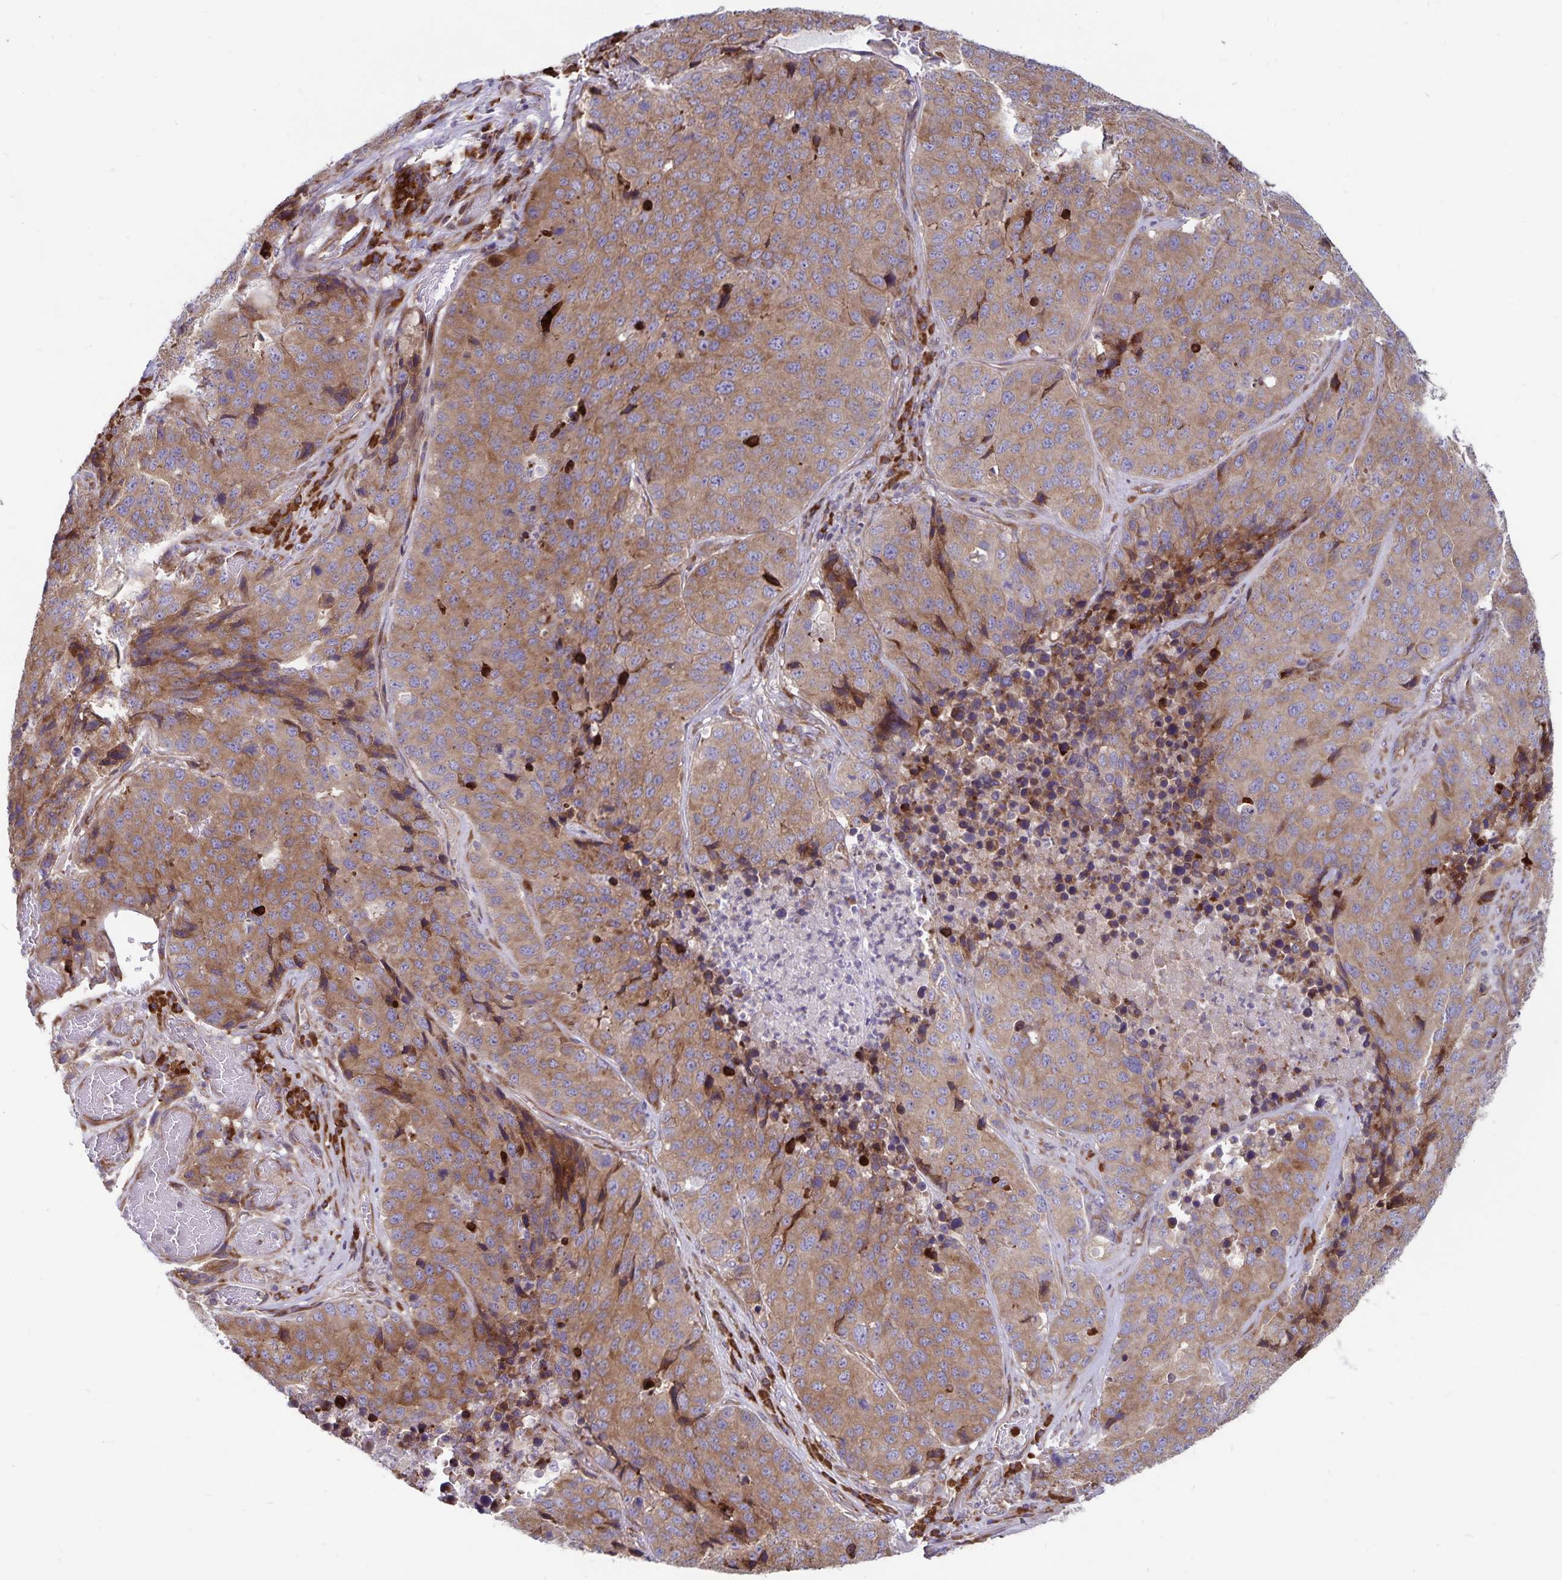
{"staining": {"intensity": "moderate", "quantity": ">75%", "location": "cytoplasmic/membranous"}, "tissue": "stomach cancer", "cell_type": "Tumor cells", "image_type": "cancer", "snomed": [{"axis": "morphology", "description": "Adenocarcinoma, NOS"}, {"axis": "topography", "description": "Stomach"}], "caption": "An immunohistochemistry photomicrograph of neoplastic tissue is shown. Protein staining in brown highlights moderate cytoplasmic/membranous positivity in stomach cancer (adenocarcinoma) within tumor cells.", "gene": "SEC62", "patient": {"sex": "male", "age": 71}}